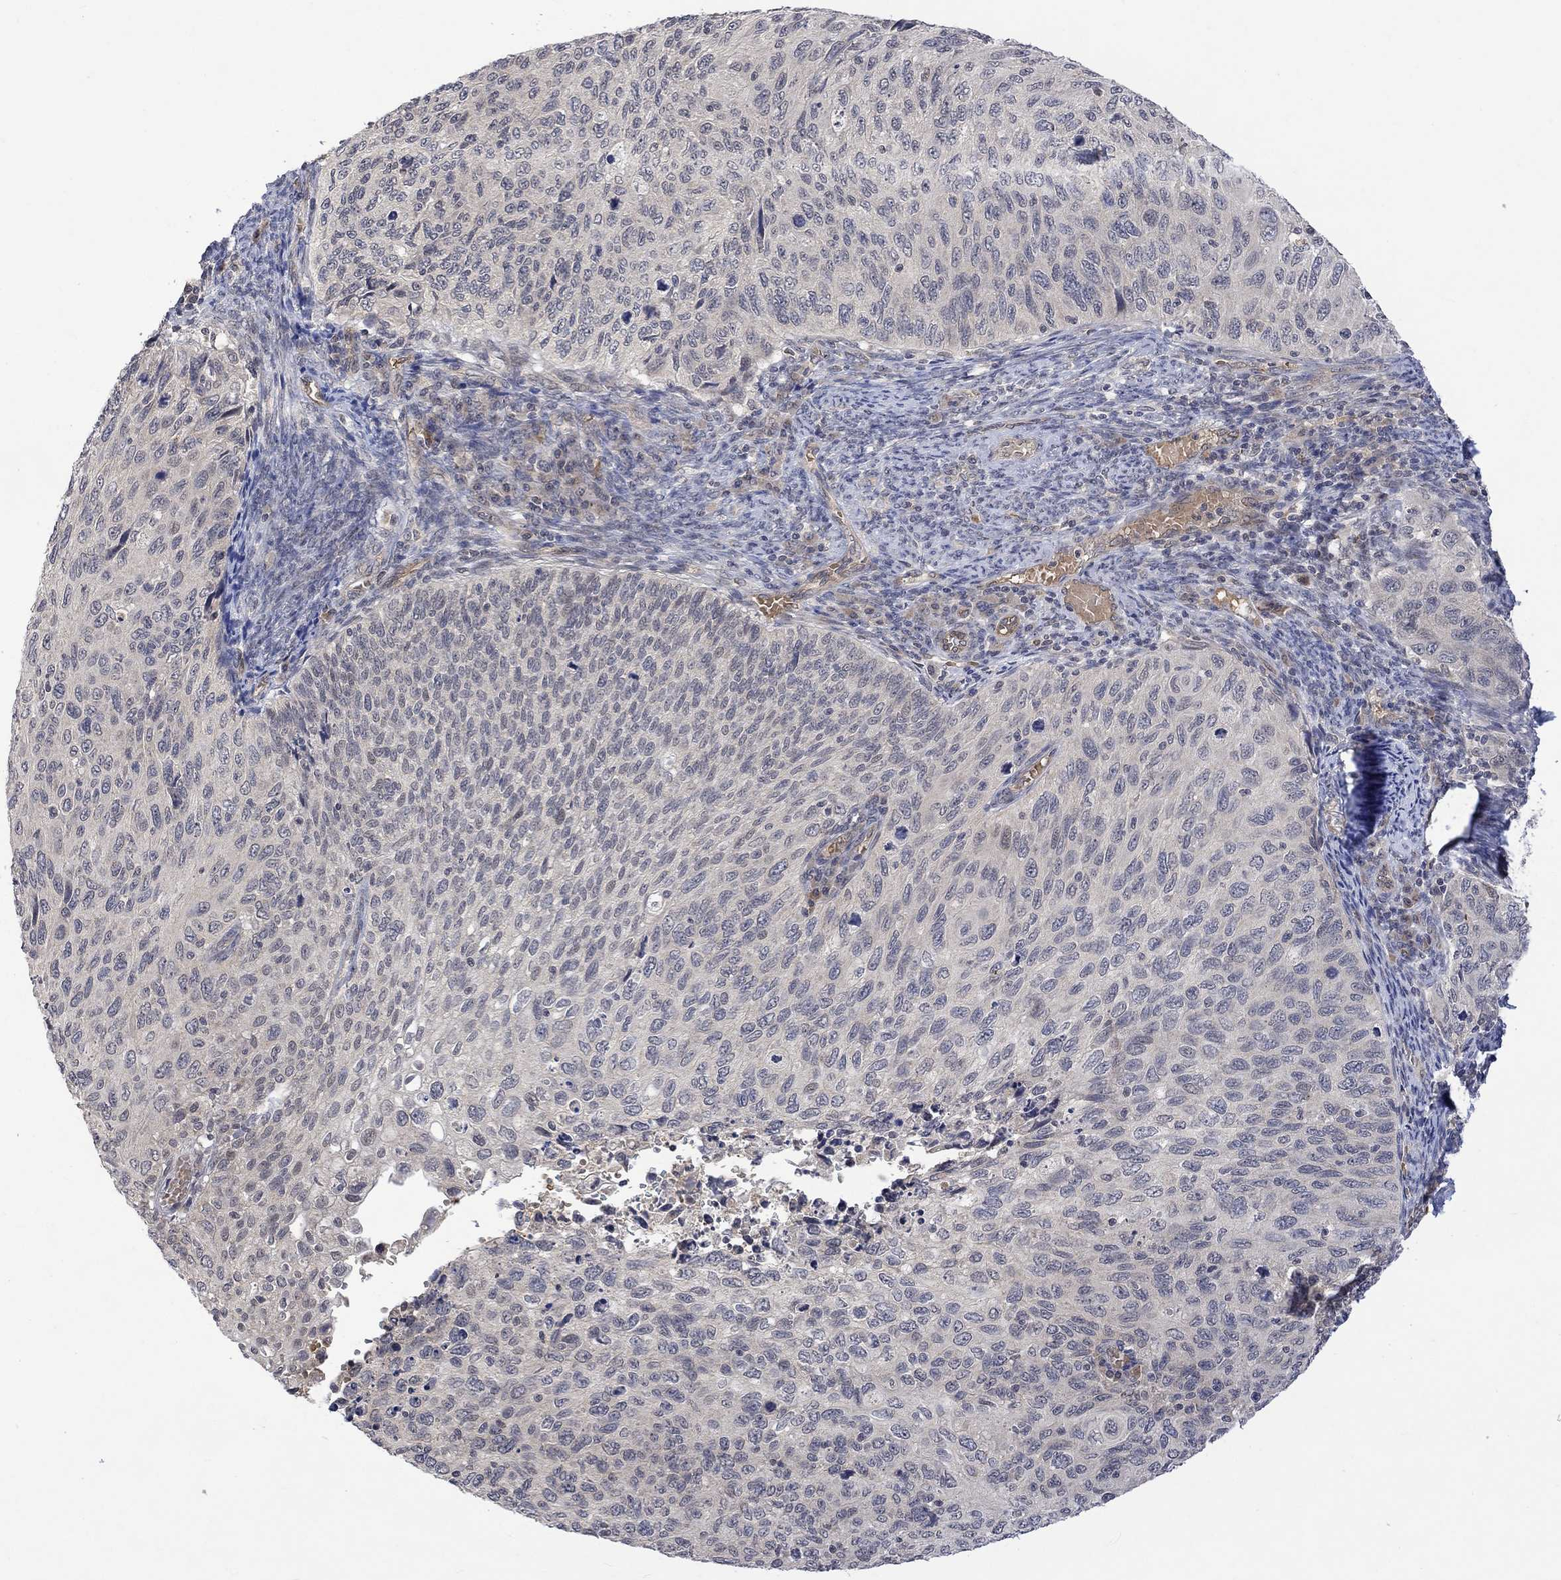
{"staining": {"intensity": "negative", "quantity": "none", "location": "none"}, "tissue": "cervical cancer", "cell_type": "Tumor cells", "image_type": "cancer", "snomed": [{"axis": "morphology", "description": "Squamous cell carcinoma, NOS"}, {"axis": "topography", "description": "Cervix"}], "caption": "This histopathology image is of cervical cancer stained with immunohistochemistry (IHC) to label a protein in brown with the nuclei are counter-stained blue. There is no staining in tumor cells.", "gene": "GRIN2D", "patient": {"sex": "female", "age": 70}}